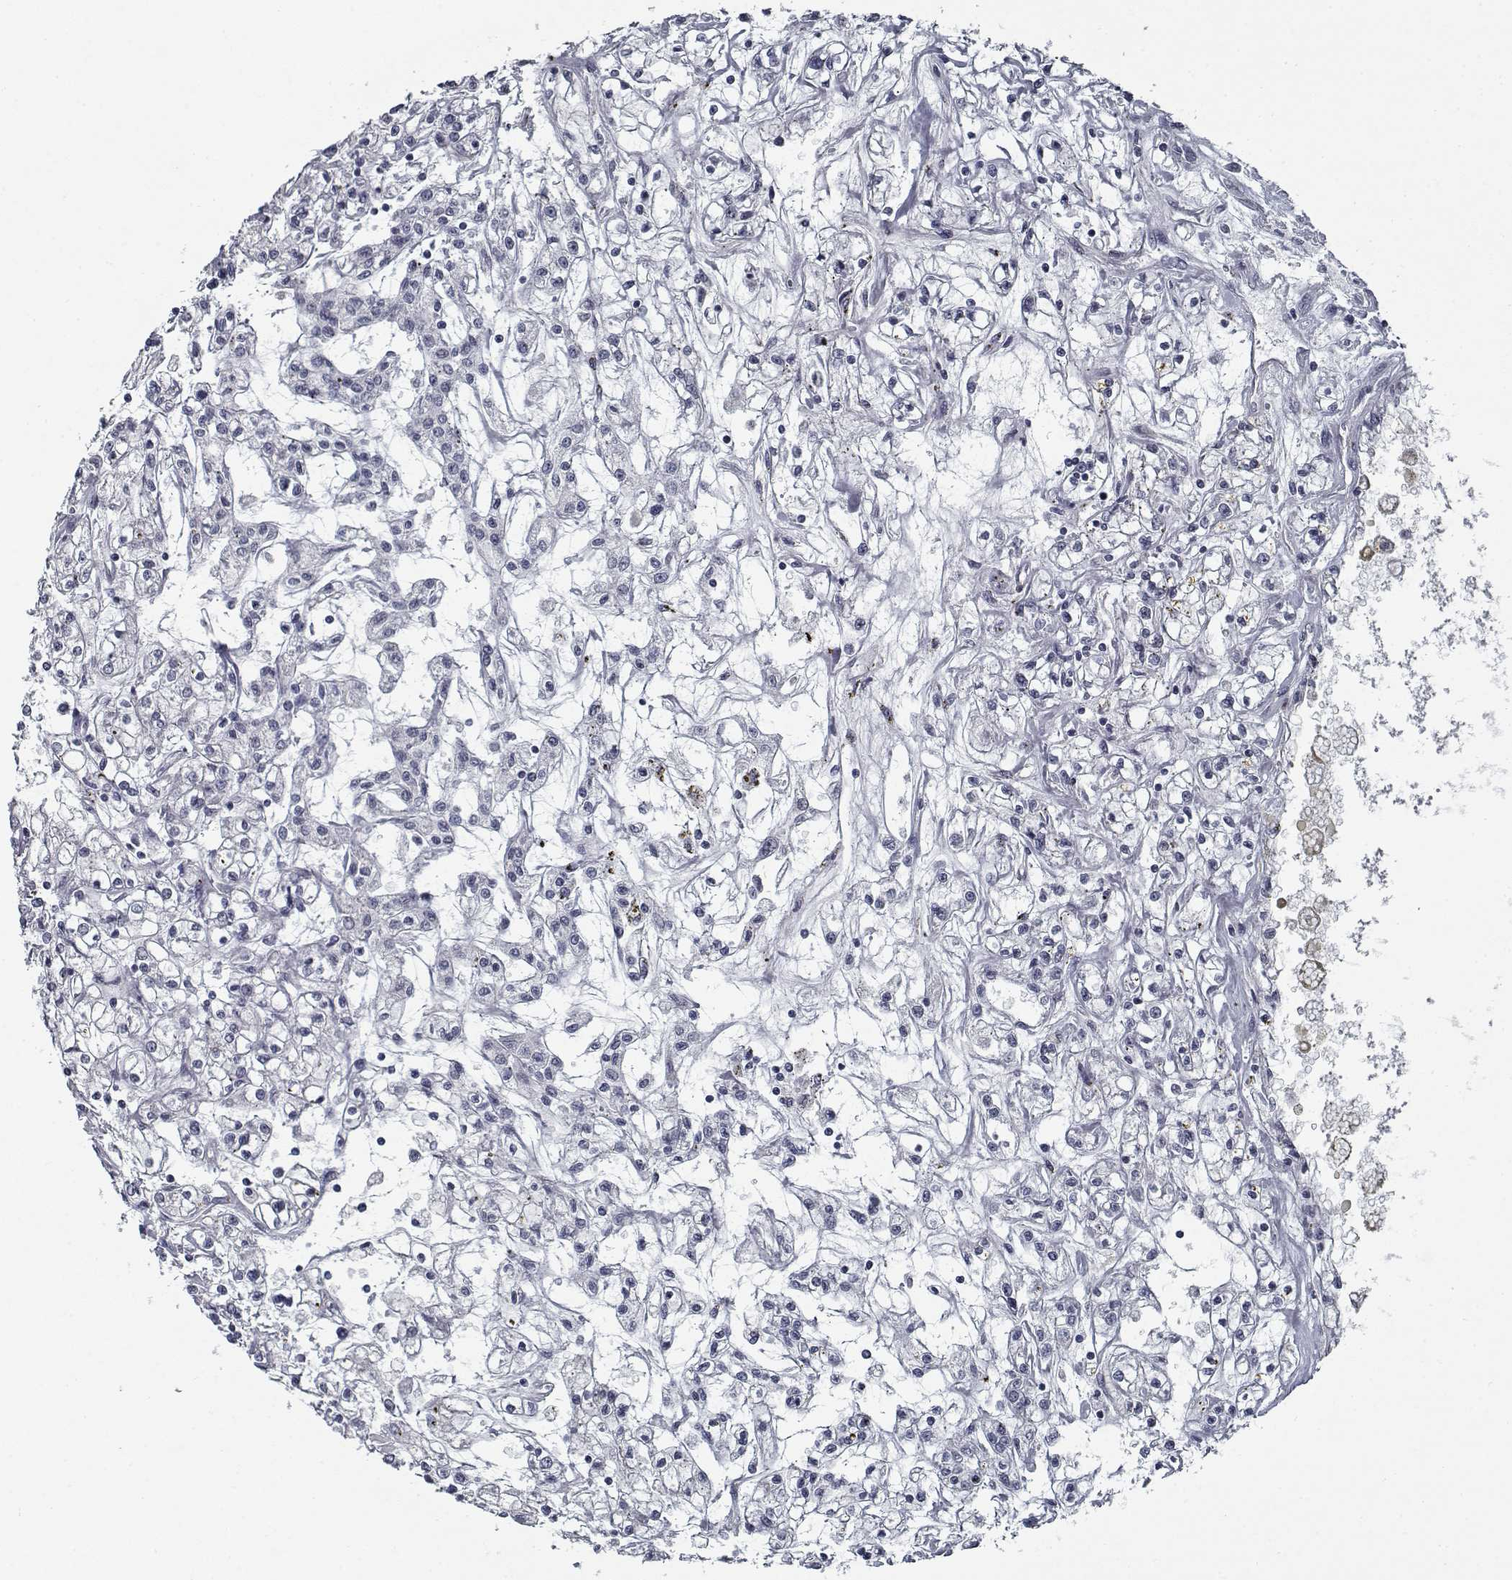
{"staining": {"intensity": "negative", "quantity": "none", "location": "none"}, "tissue": "renal cancer", "cell_type": "Tumor cells", "image_type": "cancer", "snomed": [{"axis": "morphology", "description": "Adenocarcinoma, NOS"}, {"axis": "topography", "description": "Kidney"}], "caption": "DAB (3,3'-diaminobenzidine) immunohistochemical staining of human renal cancer (adenocarcinoma) shows no significant positivity in tumor cells.", "gene": "GAD2", "patient": {"sex": "female", "age": 59}}